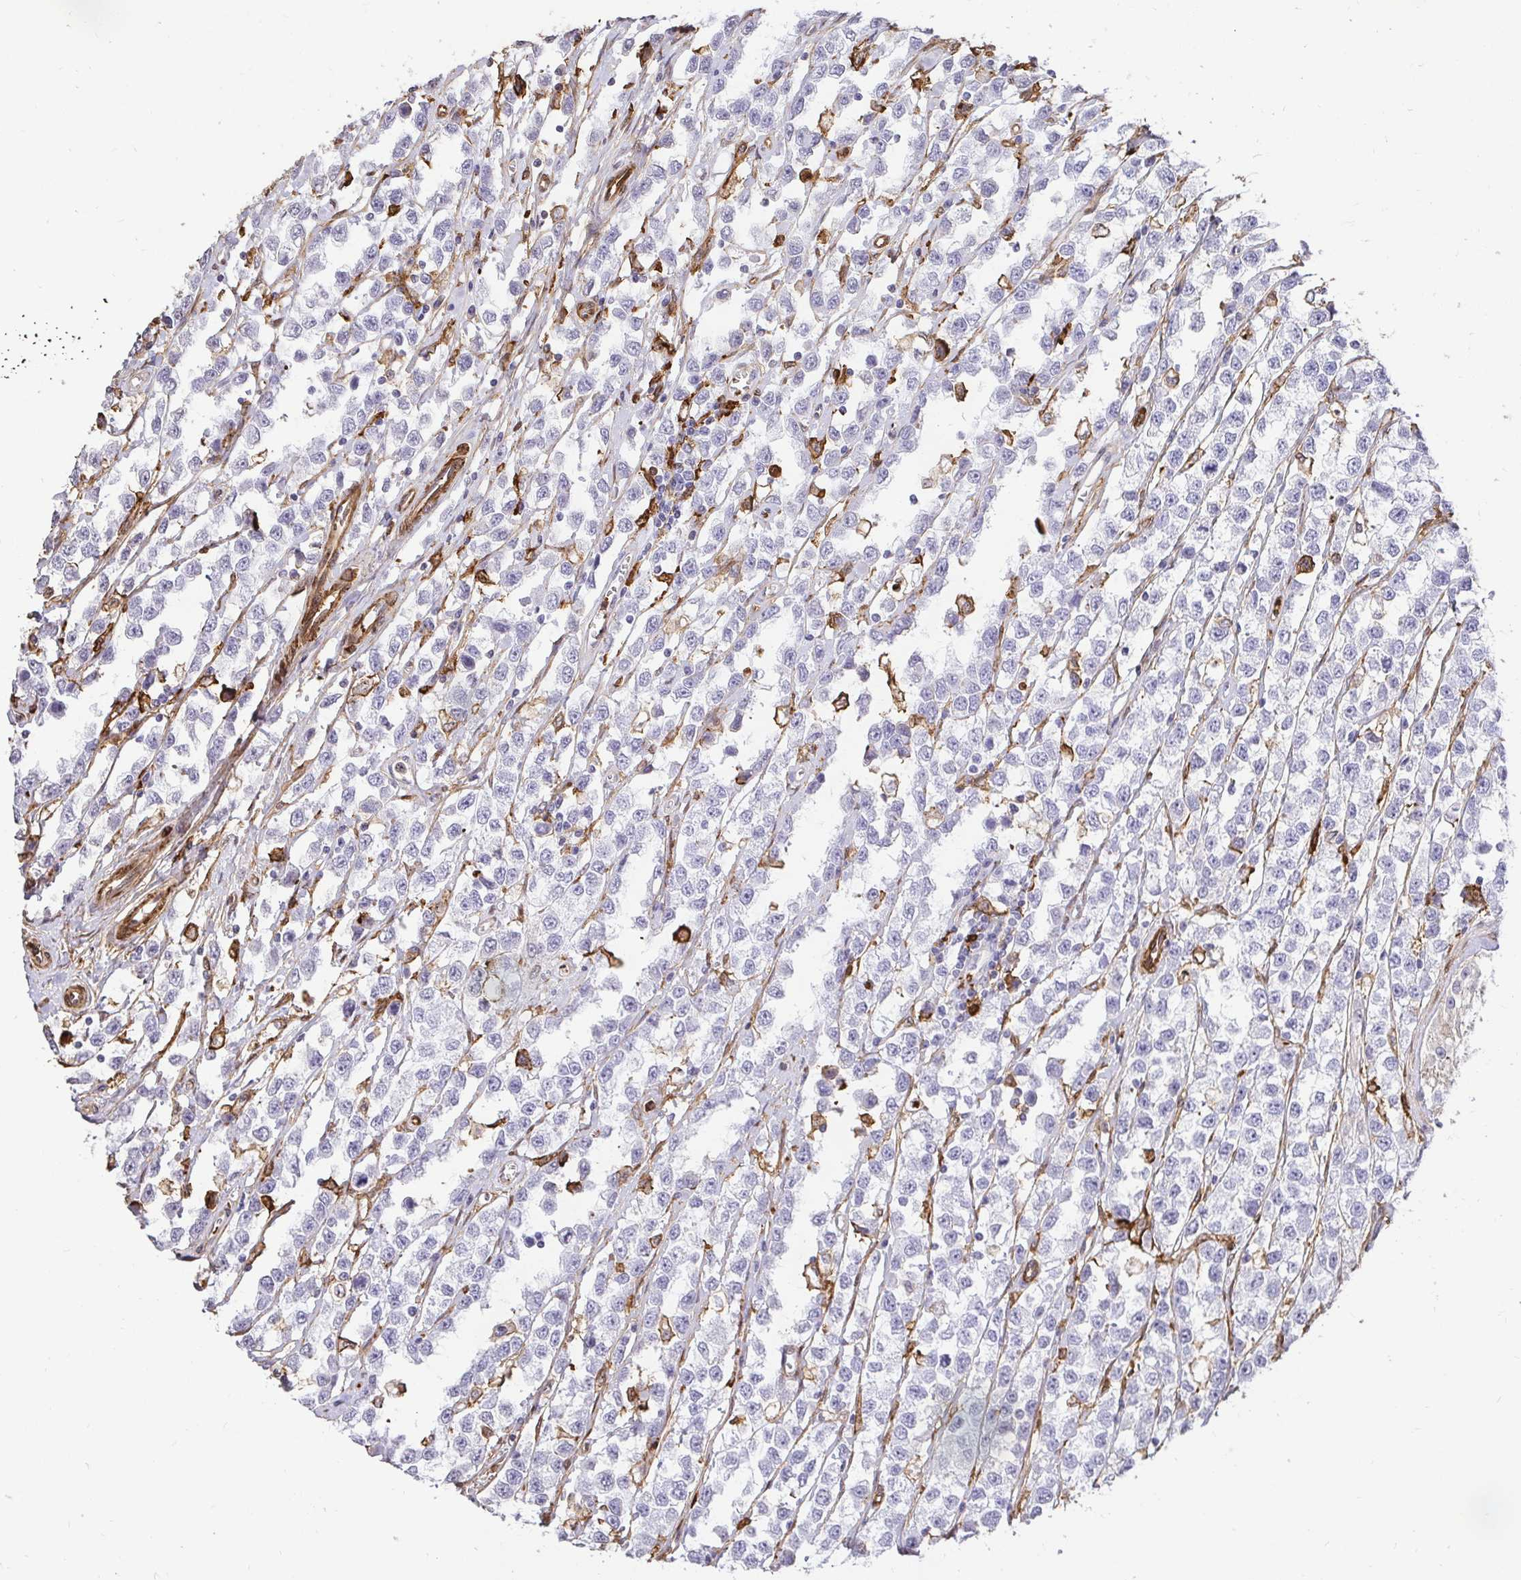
{"staining": {"intensity": "negative", "quantity": "none", "location": "none"}, "tissue": "testis cancer", "cell_type": "Tumor cells", "image_type": "cancer", "snomed": [{"axis": "morphology", "description": "Seminoma, NOS"}, {"axis": "topography", "description": "Testis"}], "caption": "Tumor cells show no significant protein positivity in testis cancer (seminoma).", "gene": "GSN", "patient": {"sex": "male", "age": 34}}